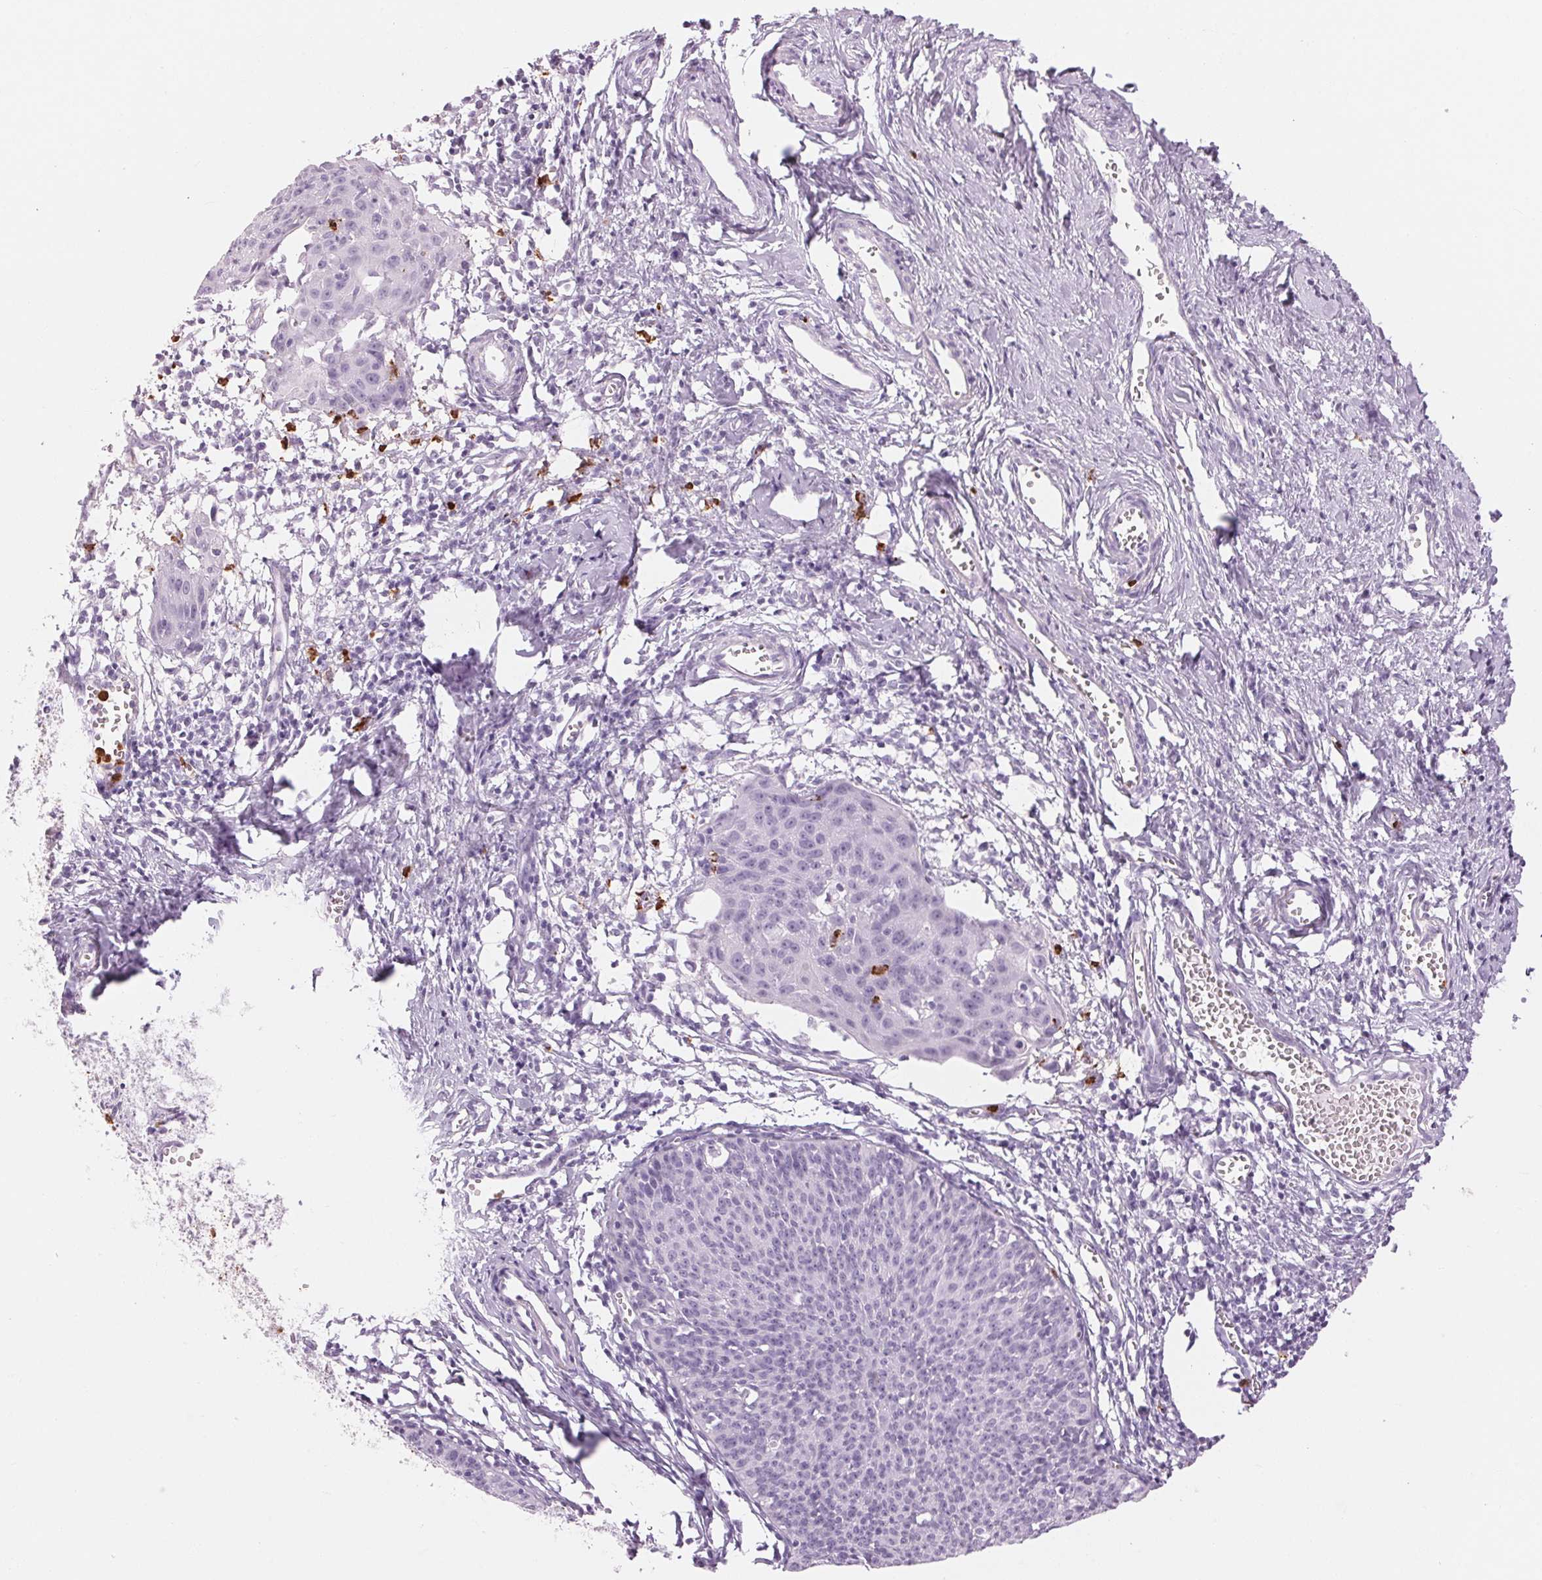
{"staining": {"intensity": "negative", "quantity": "none", "location": "none"}, "tissue": "cervical cancer", "cell_type": "Tumor cells", "image_type": "cancer", "snomed": [{"axis": "morphology", "description": "Squamous cell carcinoma, NOS"}, {"axis": "topography", "description": "Cervix"}], "caption": "Image shows no protein positivity in tumor cells of cervical squamous cell carcinoma tissue.", "gene": "KLK7", "patient": {"sex": "female", "age": 52}}